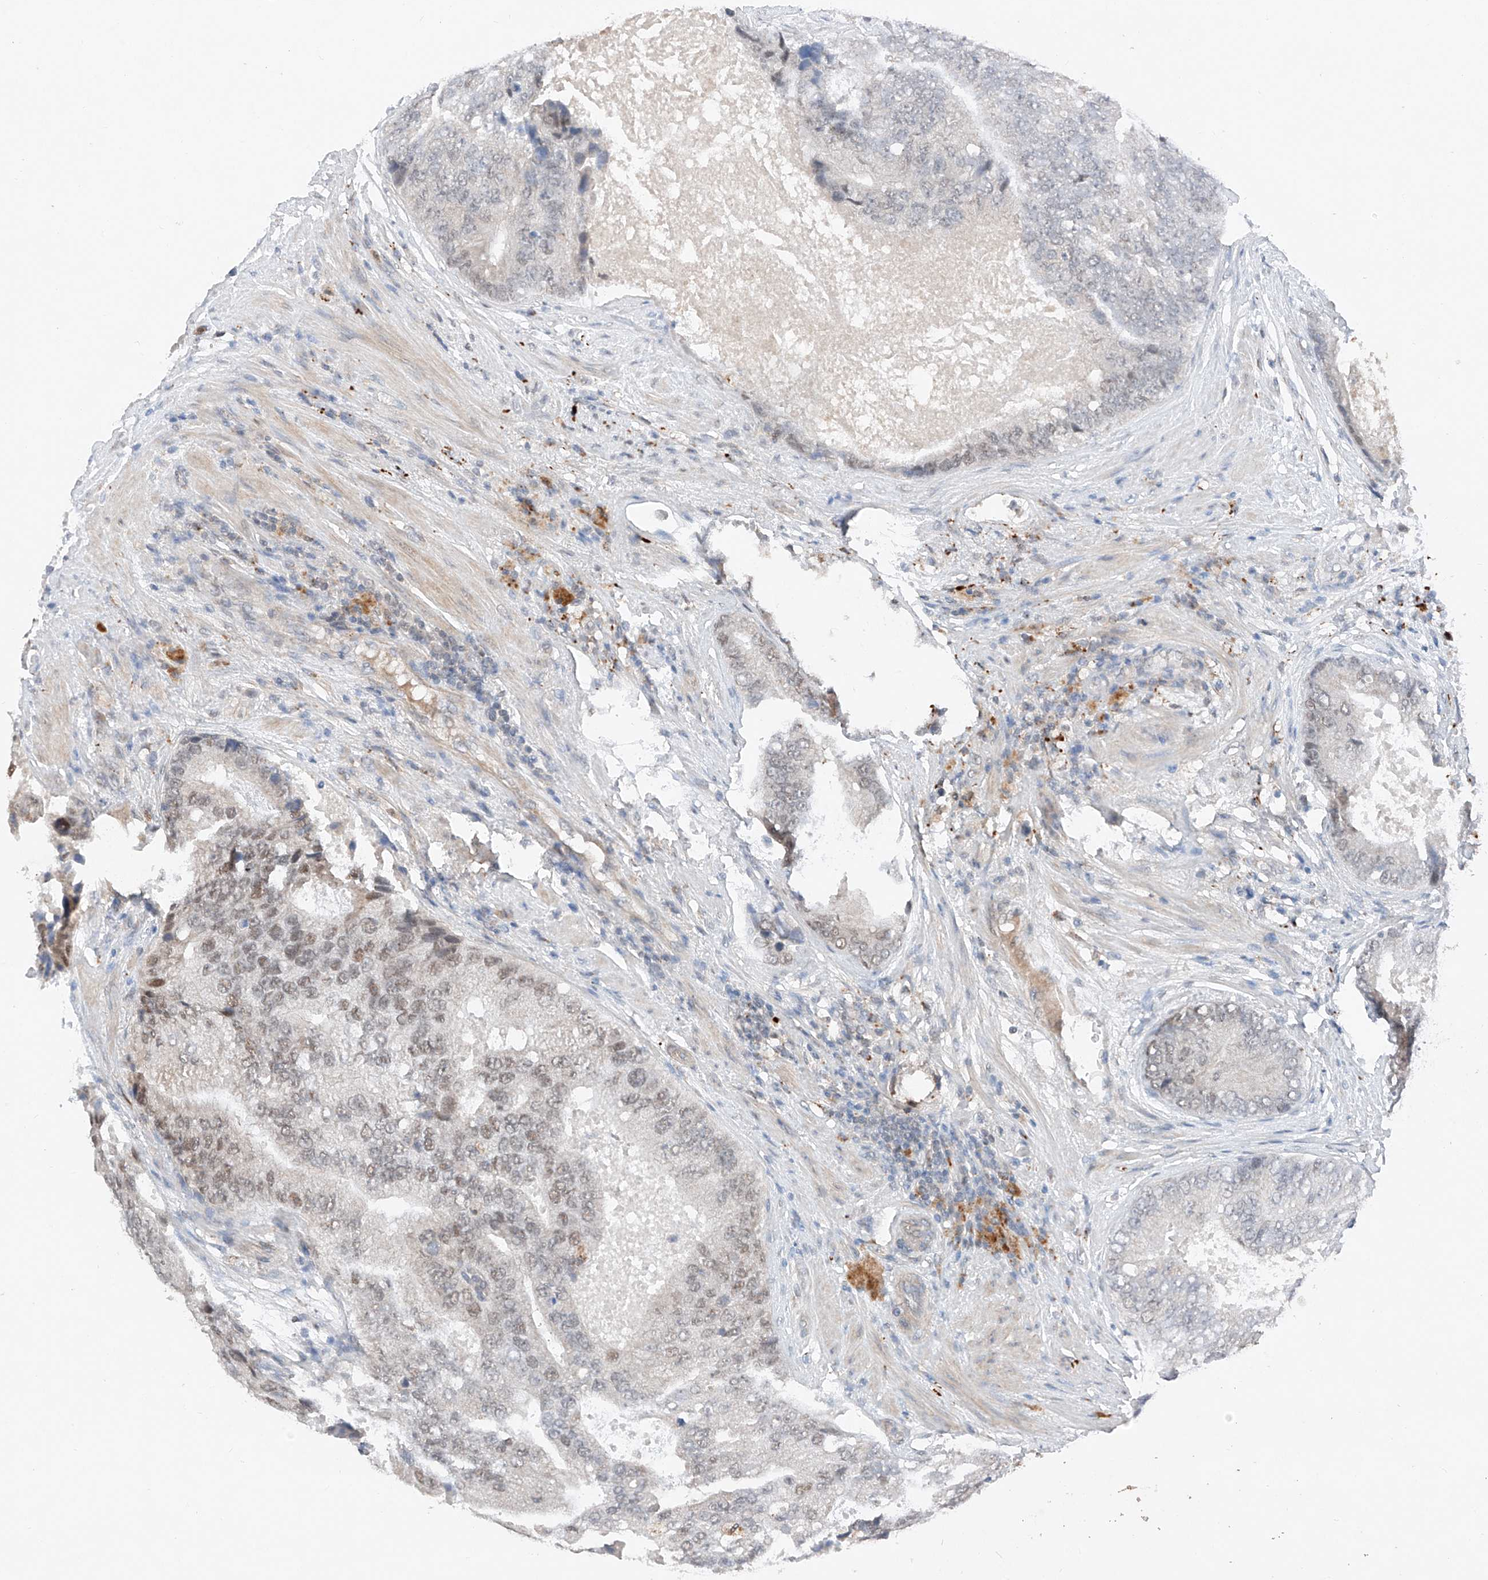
{"staining": {"intensity": "weak", "quantity": "25%-75%", "location": "nuclear"}, "tissue": "prostate cancer", "cell_type": "Tumor cells", "image_type": "cancer", "snomed": [{"axis": "morphology", "description": "Adenocarcinoma, High grade"}, {"axis": "topography", "description": "Prostate"}], "caption": "Prostate adenocarcinoma (high-grade) tissue exhibits weak nuclear positivity in approximately 25%-75% of tumor cells, visualized by immunohistochemistry. Using DAB (3,3'-diaminobenzidine) (brown) and hematoxylin (blue) stains, captured at high magnification using brightfield microscopy.", "gene": "TBX4", "patient": {"sex": "male", "age": 70}}